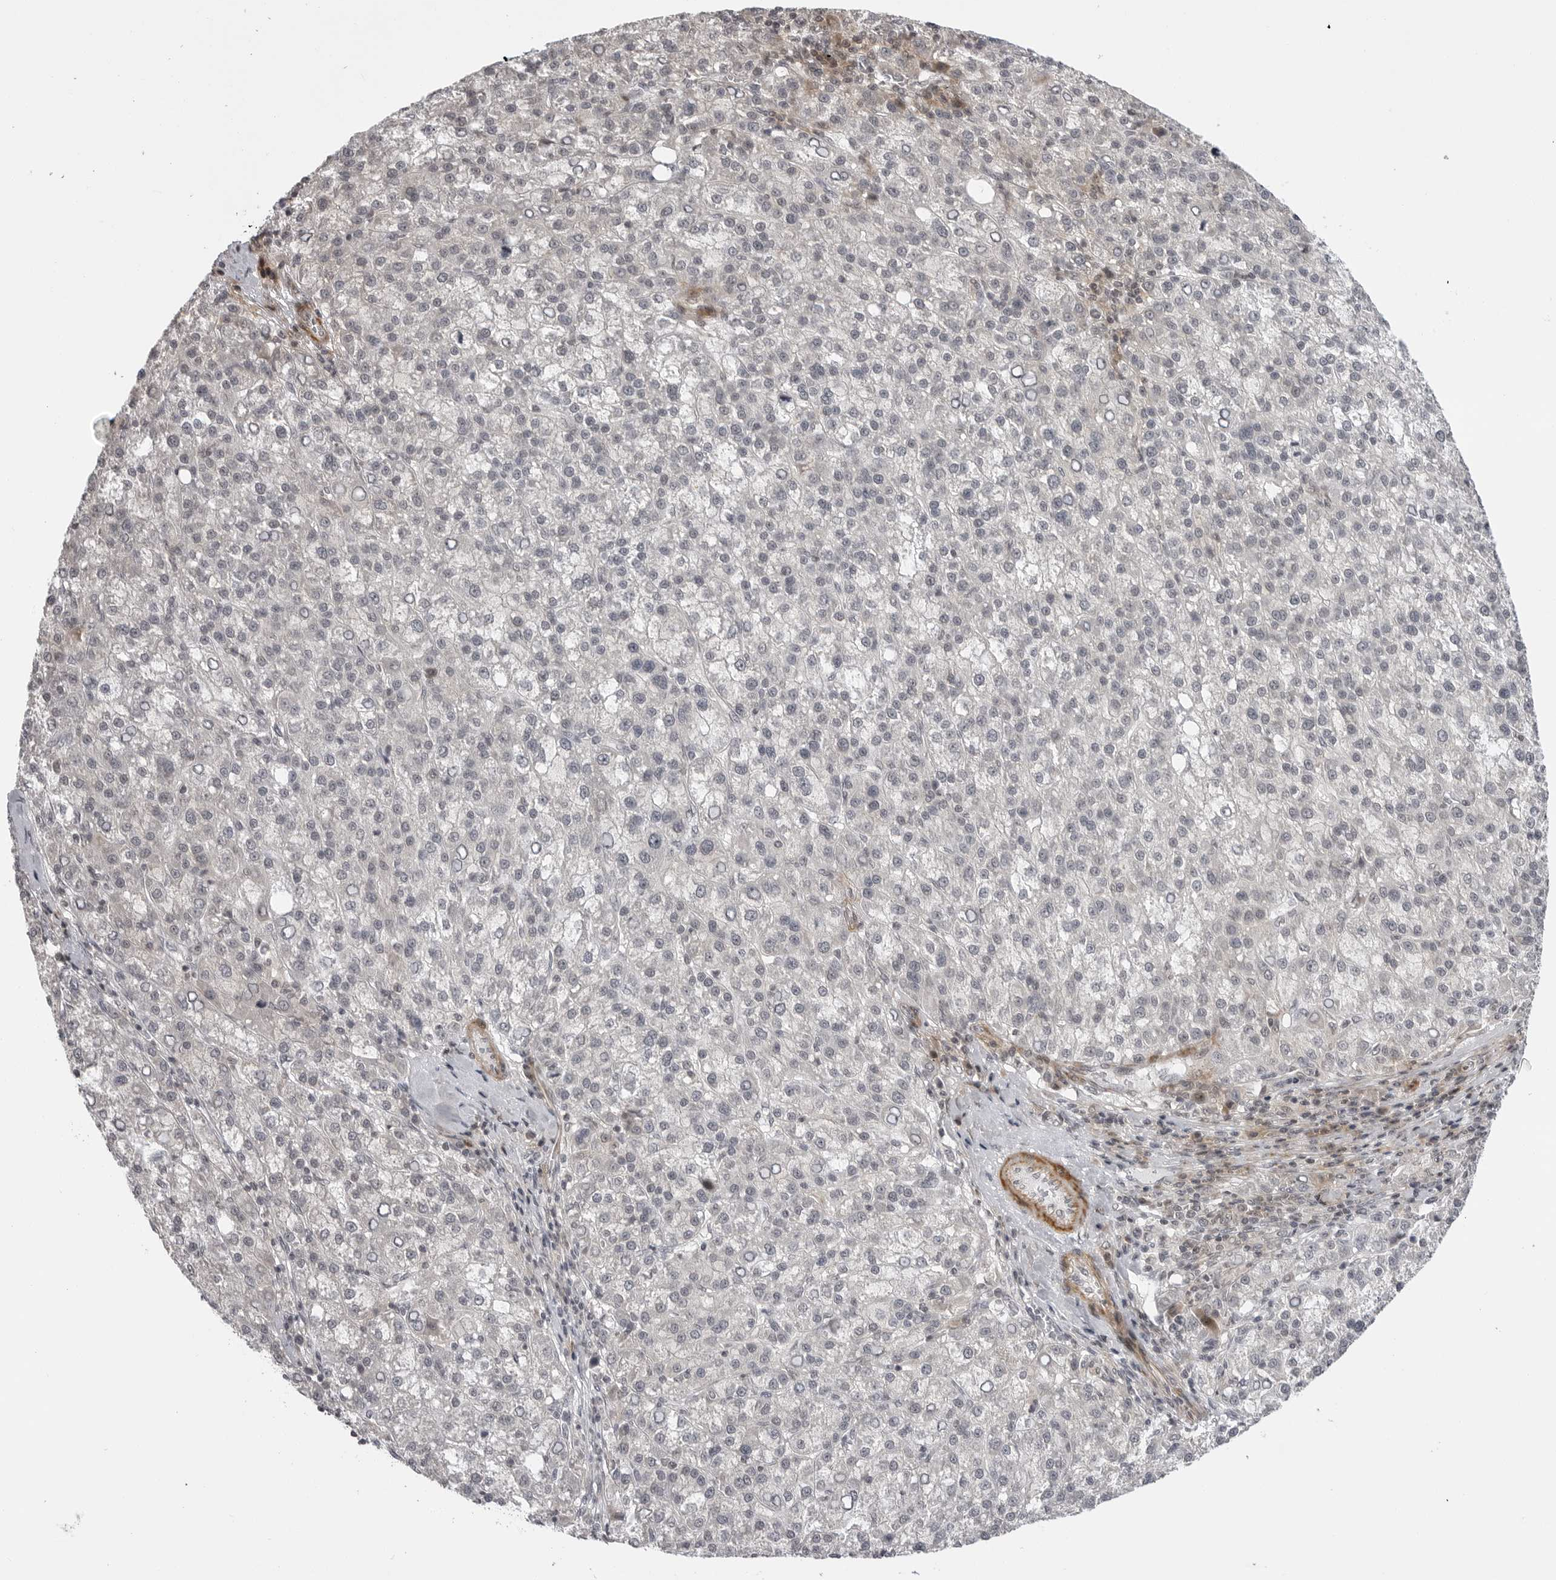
{"staining": {"intensity": "negative", "quantity": "none", "location": "none"}, "tissue": "liver cancer", "cell_type": "Tumor cells", "image_type": "cancer", "snomed": [{"axis": "morphology", "description": "Carcinoma, Hepatocellular, NOS"}, {"axis": "topography", "description": "Liver"}], "caption": "The micrograph shows no staining of tumor cells in liver cancer (hepatocellular carcinoma).", "gene": "ADAMTS5", "patient": {"sex": "female", "age": 58}}